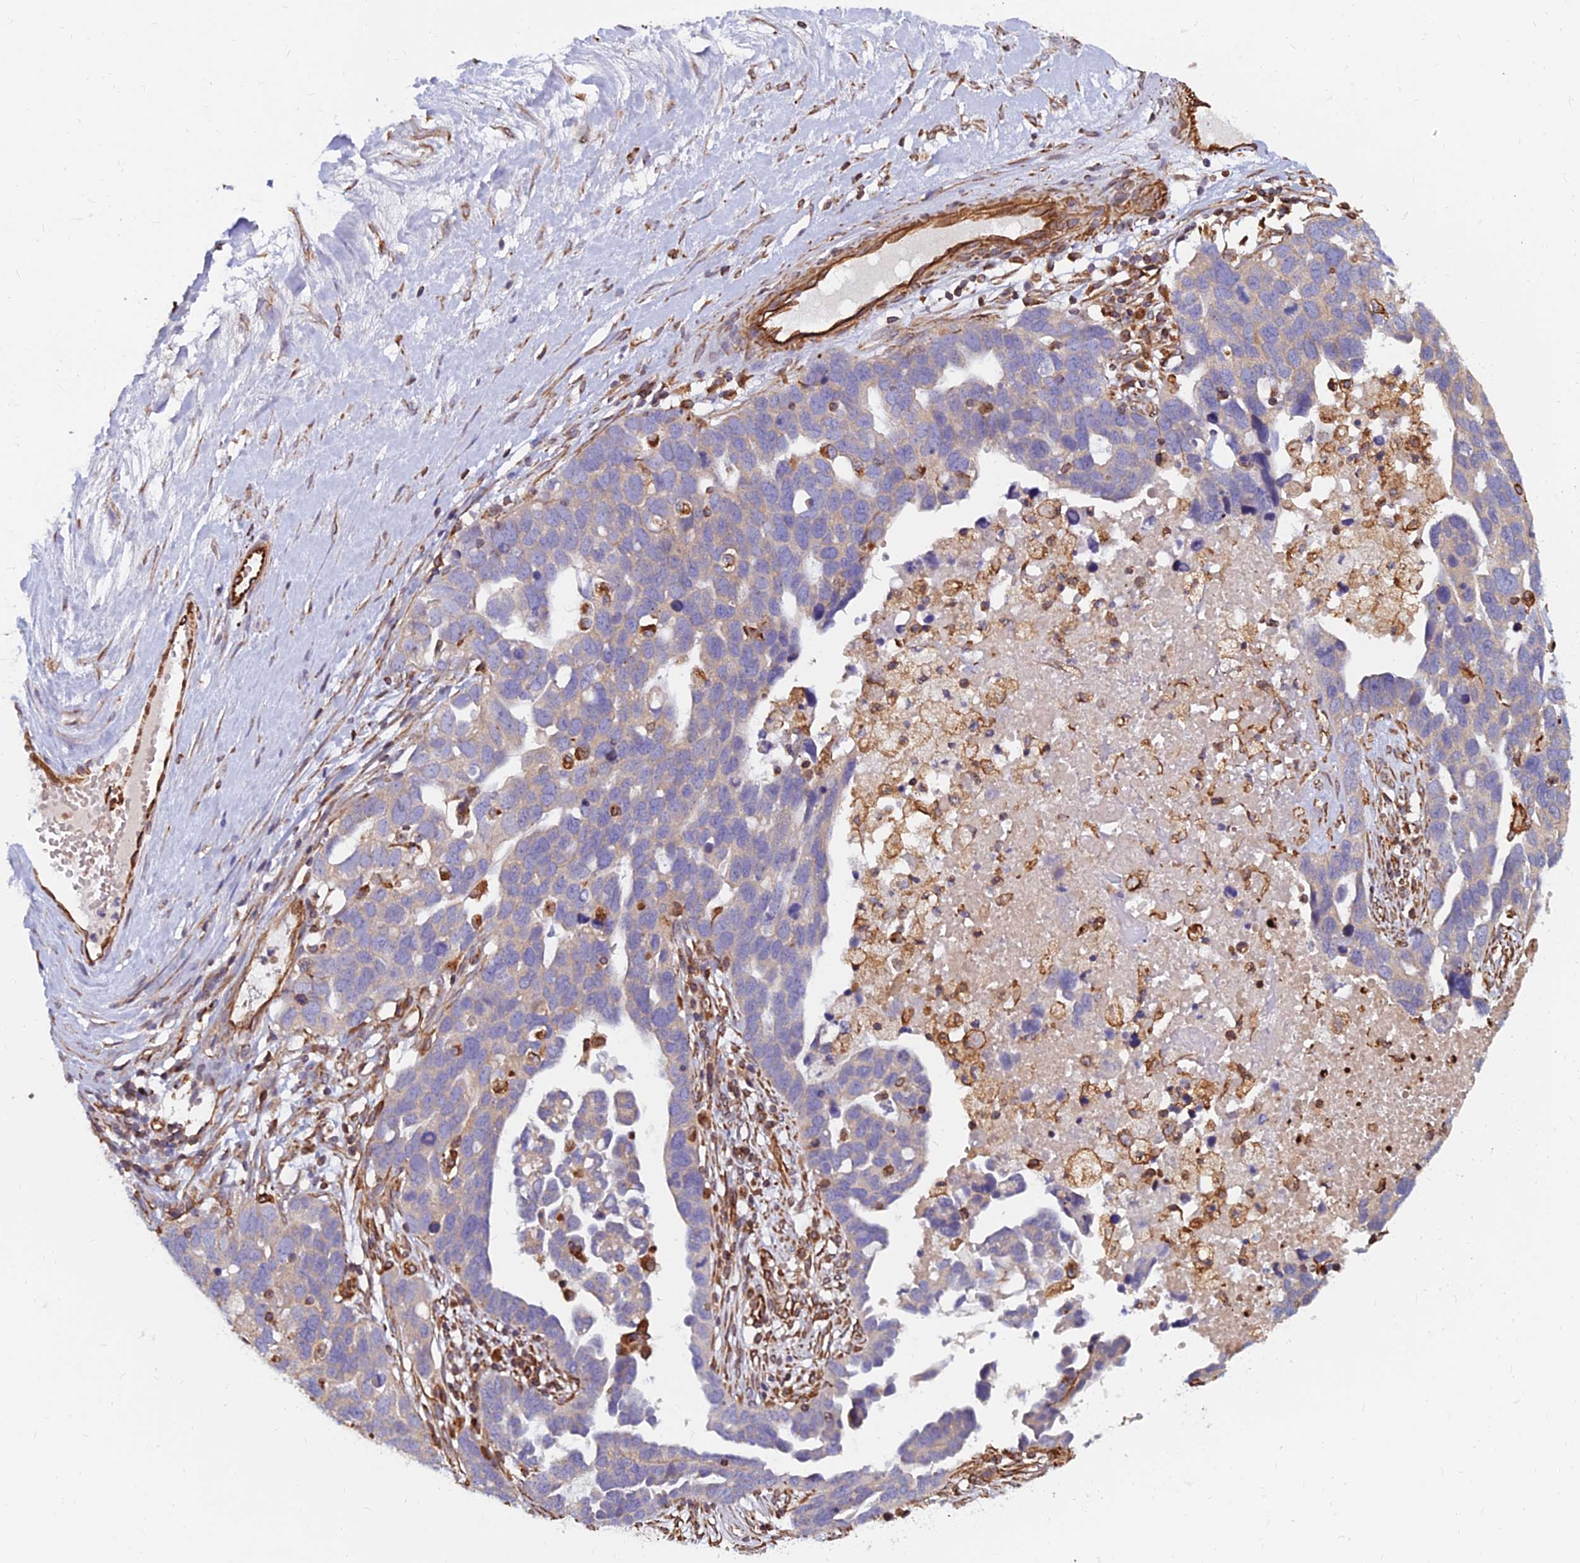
{"staining": {"intensity": "negative", "quantity": "none", "location": "none"}, "tissue": "ovarian cancer", "cell_type": "Tumor cells", "image_type": "cancer", "snomed": [{"axis": "morphology", "description": "Cystadenocarcinoma, serous, NOS"}, {"axis": "topography", "description": "Ovary"}], "caption": "IHC image of neoplastic tissue: ovarian cancer (serous cystadenocarcinoma) stained with DAB shows no significant protein staining in tumor cells. Nuclei are stained in blue.", "gene": "CDK18", "patient": {"sex": "female", "age": 54}}